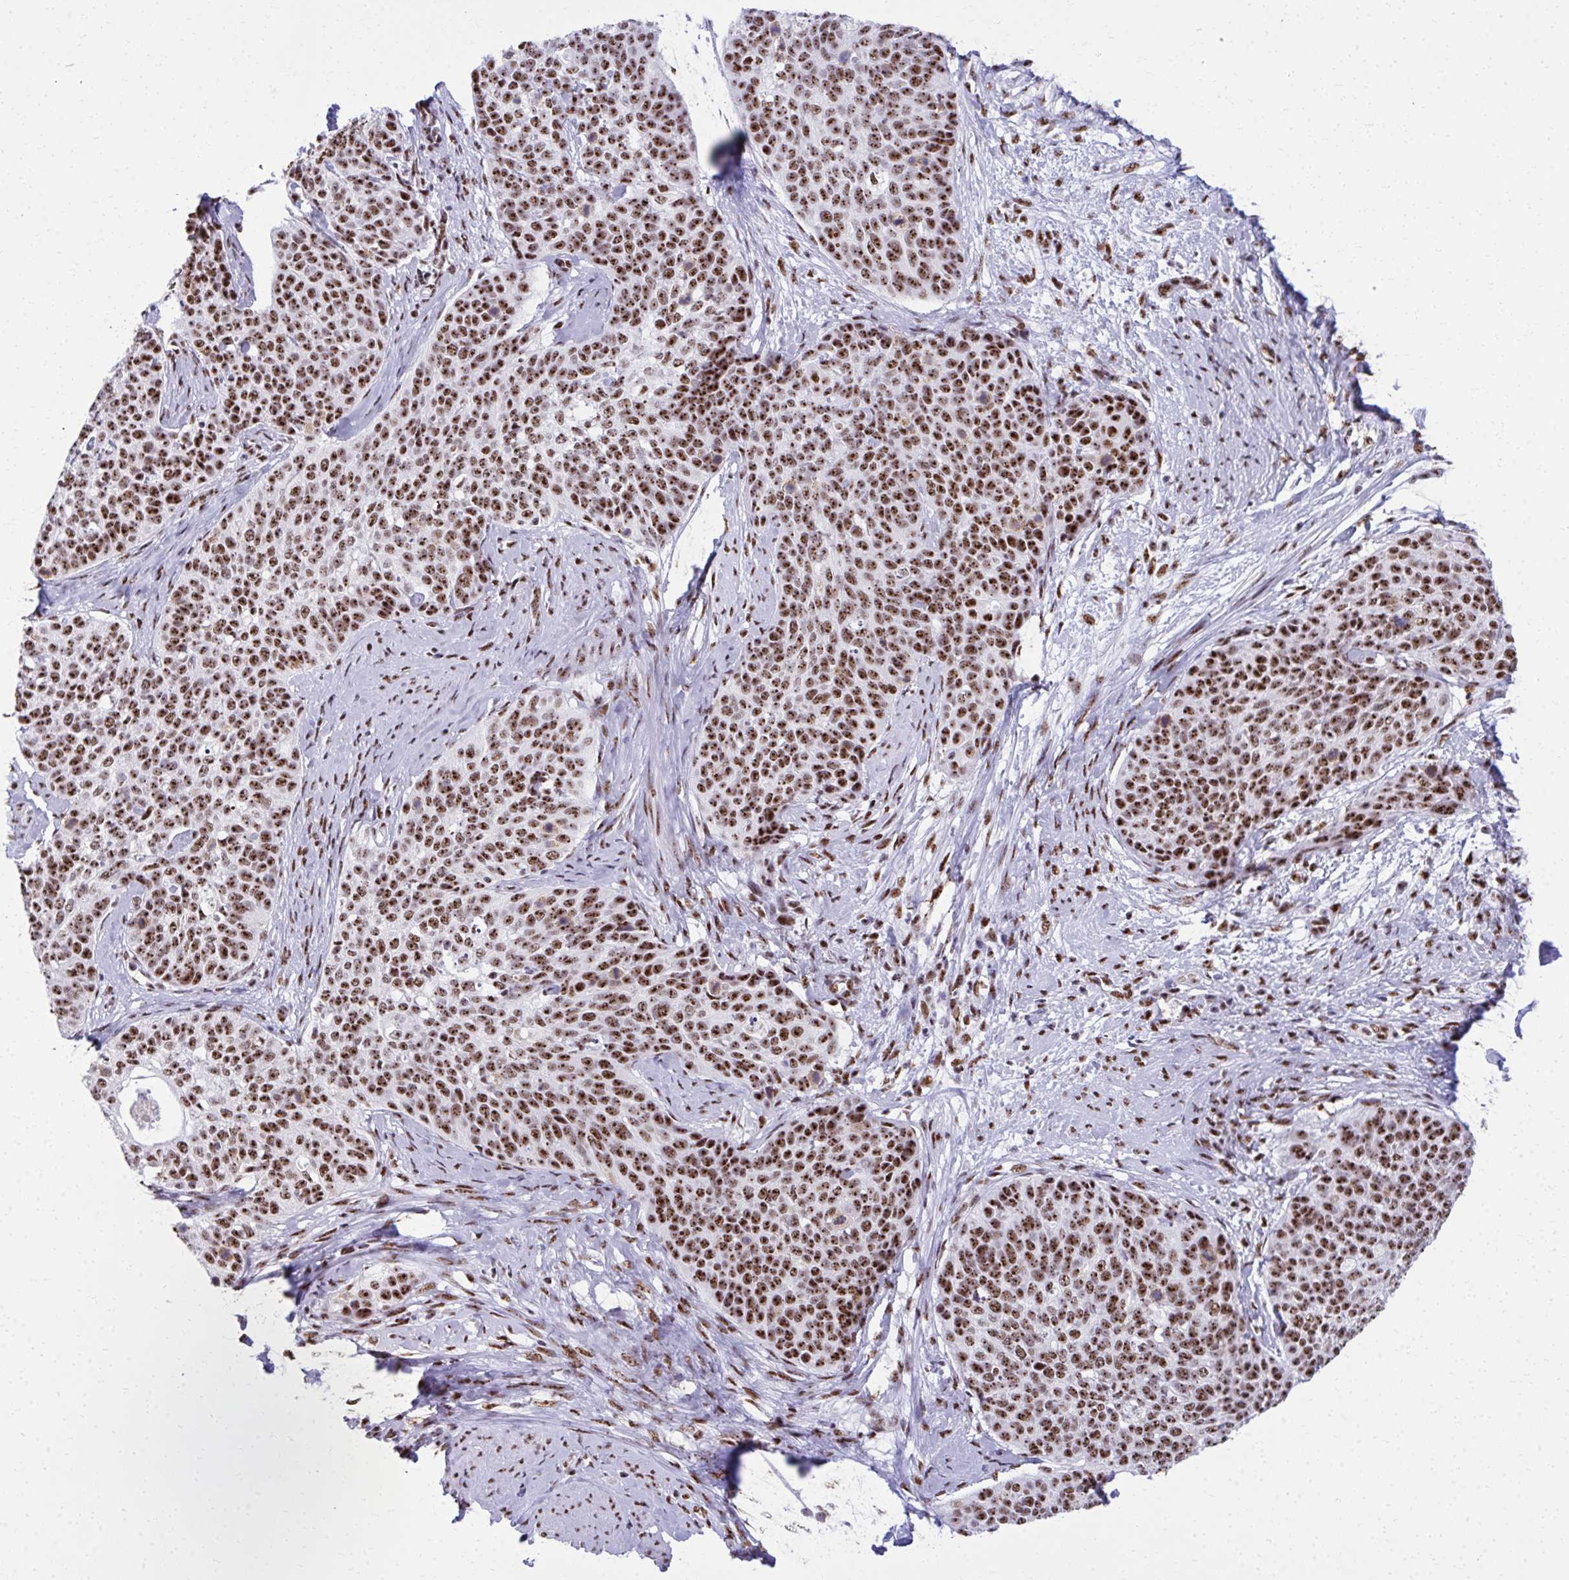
{"staining": {"intensity": "strong", "quantity": ">75%", "location": "nuclear"}, "tissue": "cervical cancer", "cell_type": "Tumor cells", "image_type": "cancer", "snomed": [{"axis": "morphology", "description": "Squamous cell carcinoma, NOS"}, {"axis": "topography", "description": "Cervix"}], "caption": "There is high levels of strong nuclear staining in tumor cells of squamous cell carcinoma (cervical), as demonstrated by immunohistochemical staining (brown color).", "gene": "PELP1", "patient": {"sex": "female", "age": 69}}